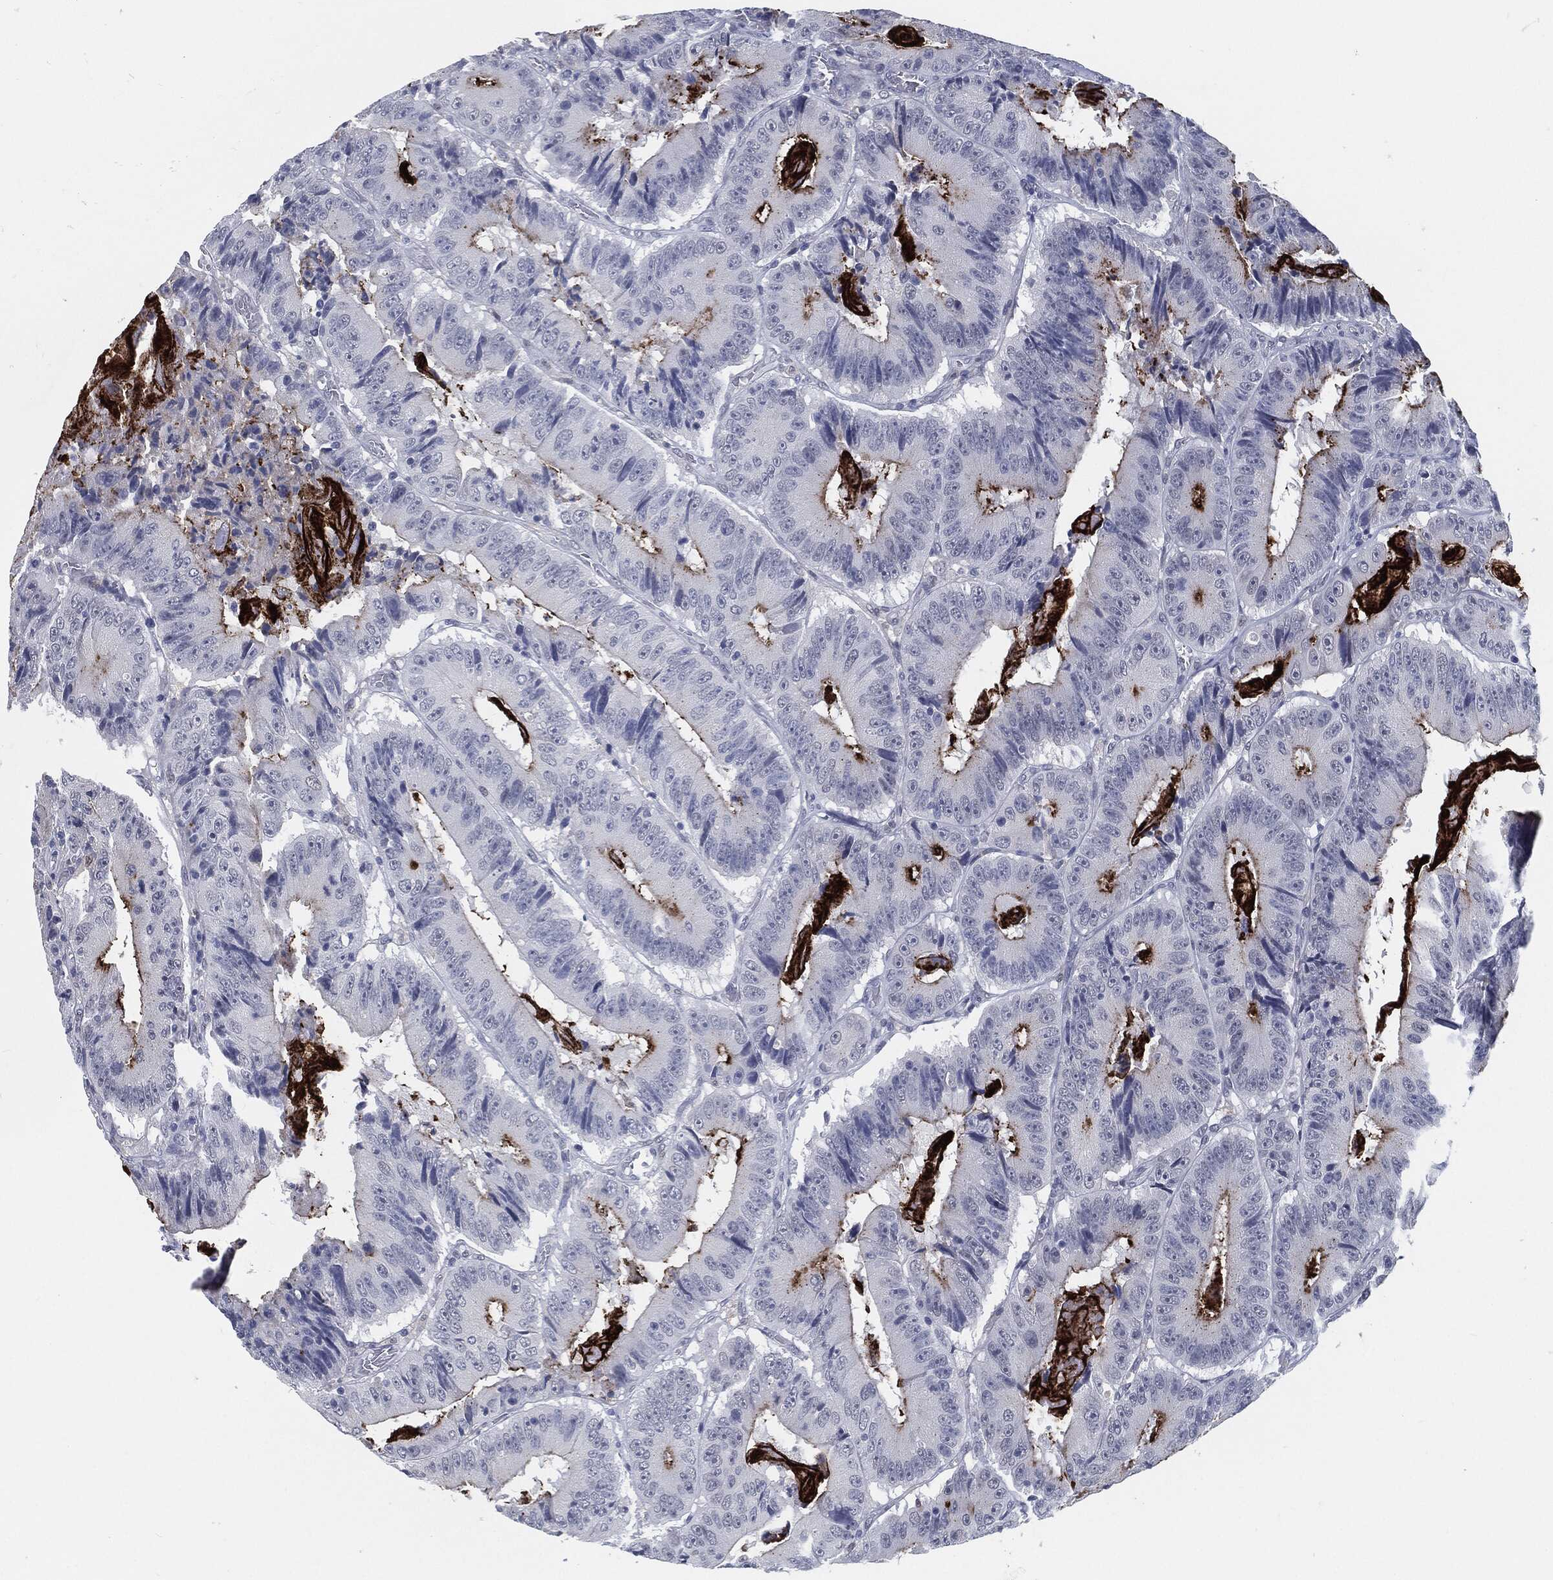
{"staining": {"intensity": "moderate", "quantity": "25%-75%", "location": "cytoplasmic/membranous"}, "tissue": "colorectal cancer", "cell_type": "Tumor cells", "image_type": "cancer", "snomed": [{"axis": "morphology", "description": "Adenocarcinoma, NOS"}, {"axis": "topography", "description": "Colon"}], "caption": "IHC (DAB (3,3'-diaminobenzidine)) staining of human colorectal adenocarcinoma exhibits moderate cytoplasmic/membranous protein expression in about 25%-75% of tumor cells. (IHC, brightfield microscopy, high magnification).", "gene": "PROM1", "patient": {"sex": "female", "age": 86}}